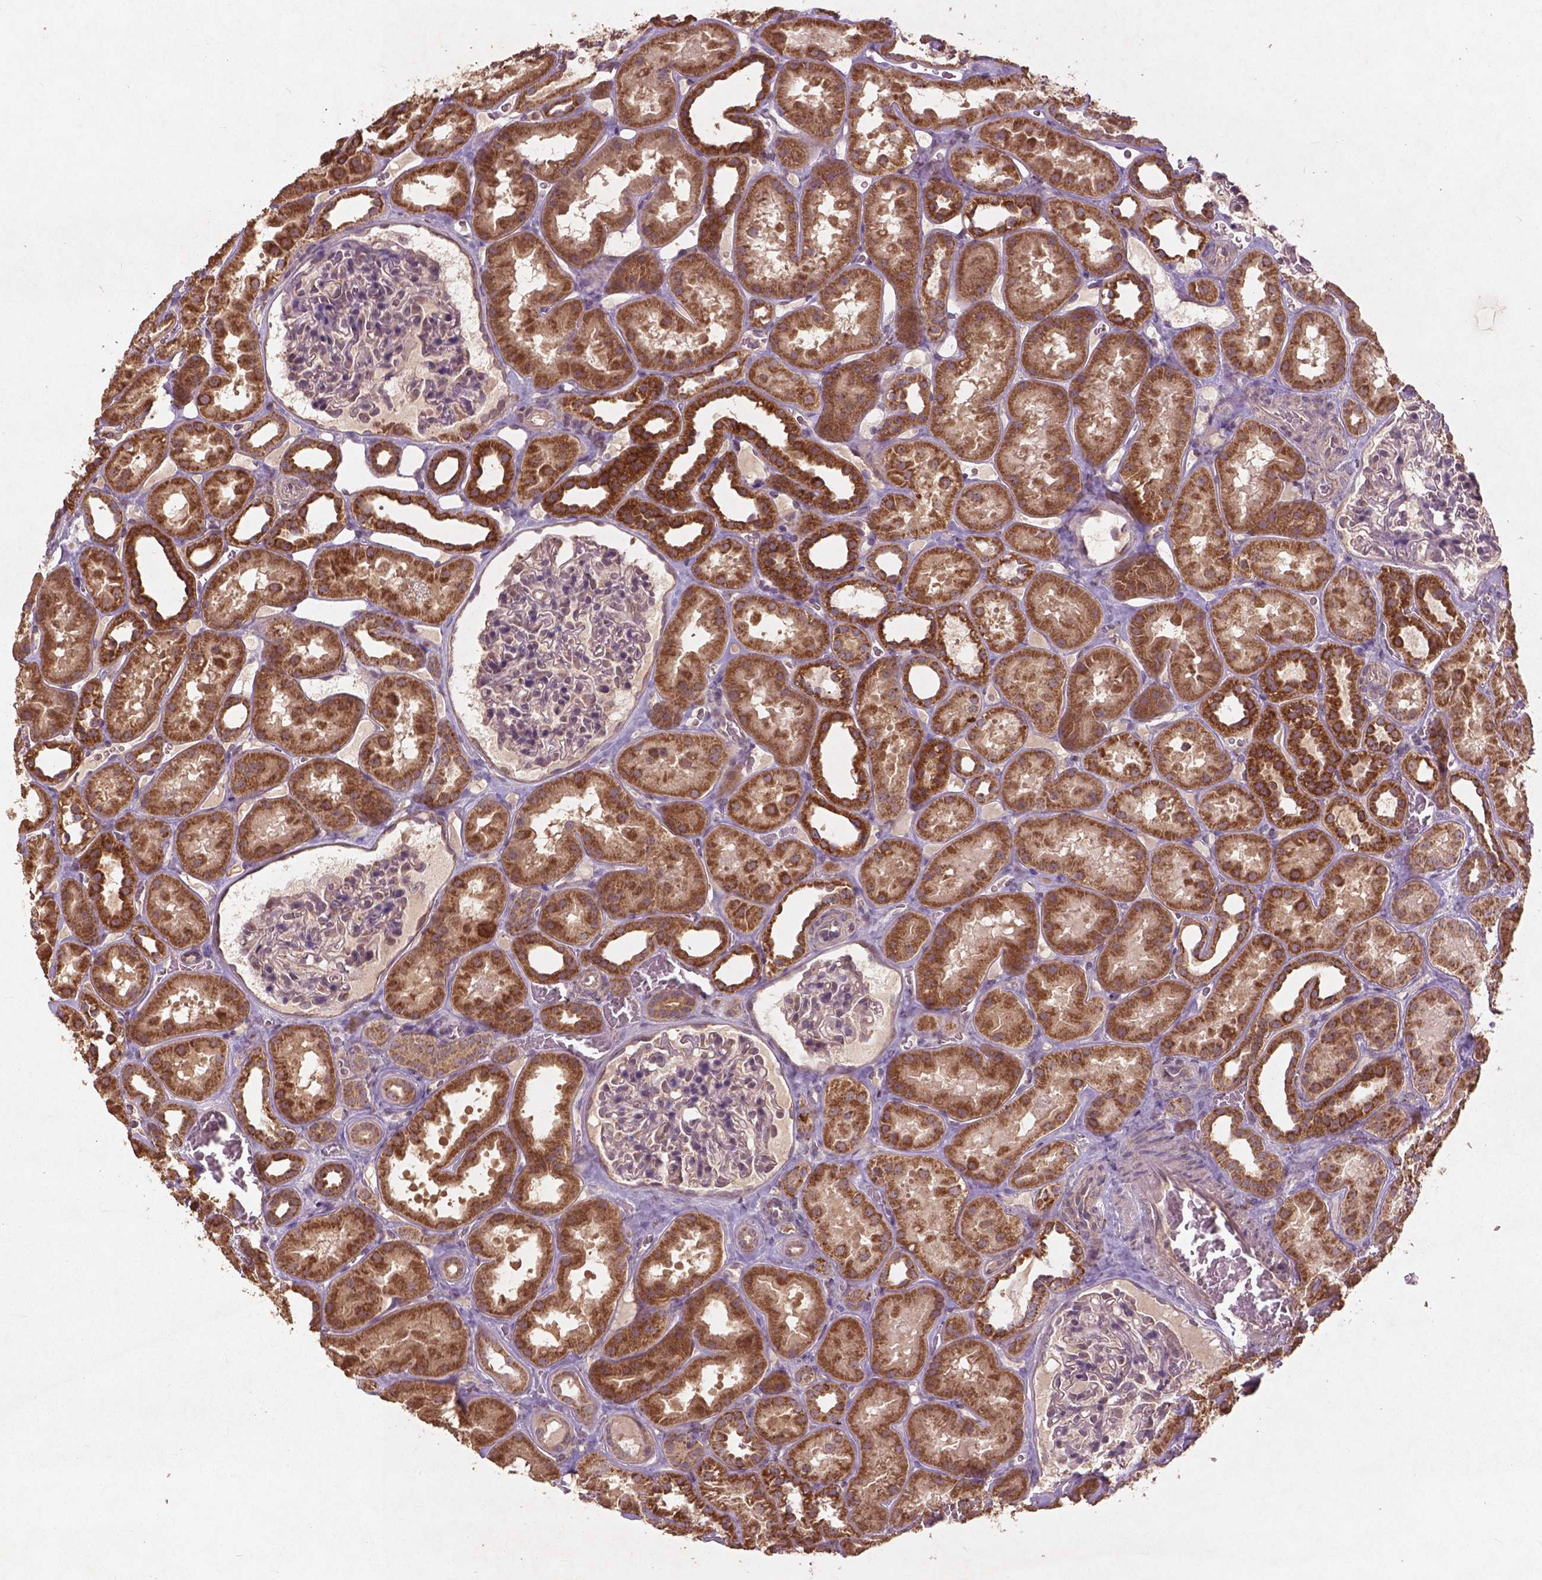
{"staining": {"intensity": "moderate", "quantity": "<25%", "location": "cytoplasmic/membranous"}, "tissue": "kidney", "cell_type": "Cells in glomeruli", "image_type": "normal", "snomed": [{"axis": "morphology", "description": "Normal tissue, NOS"}, {"axis": "topography", "description": "Kidney"}], "caption": "Immunohistochemical staining of benign human kidney demonstrates low levels of moderate cytoplasmic/membranous positivity in approximately <25% of cells in glomeruli.", "gene": "ST6GALNAC5", "patient": {"sex": "female", "age": 41}}